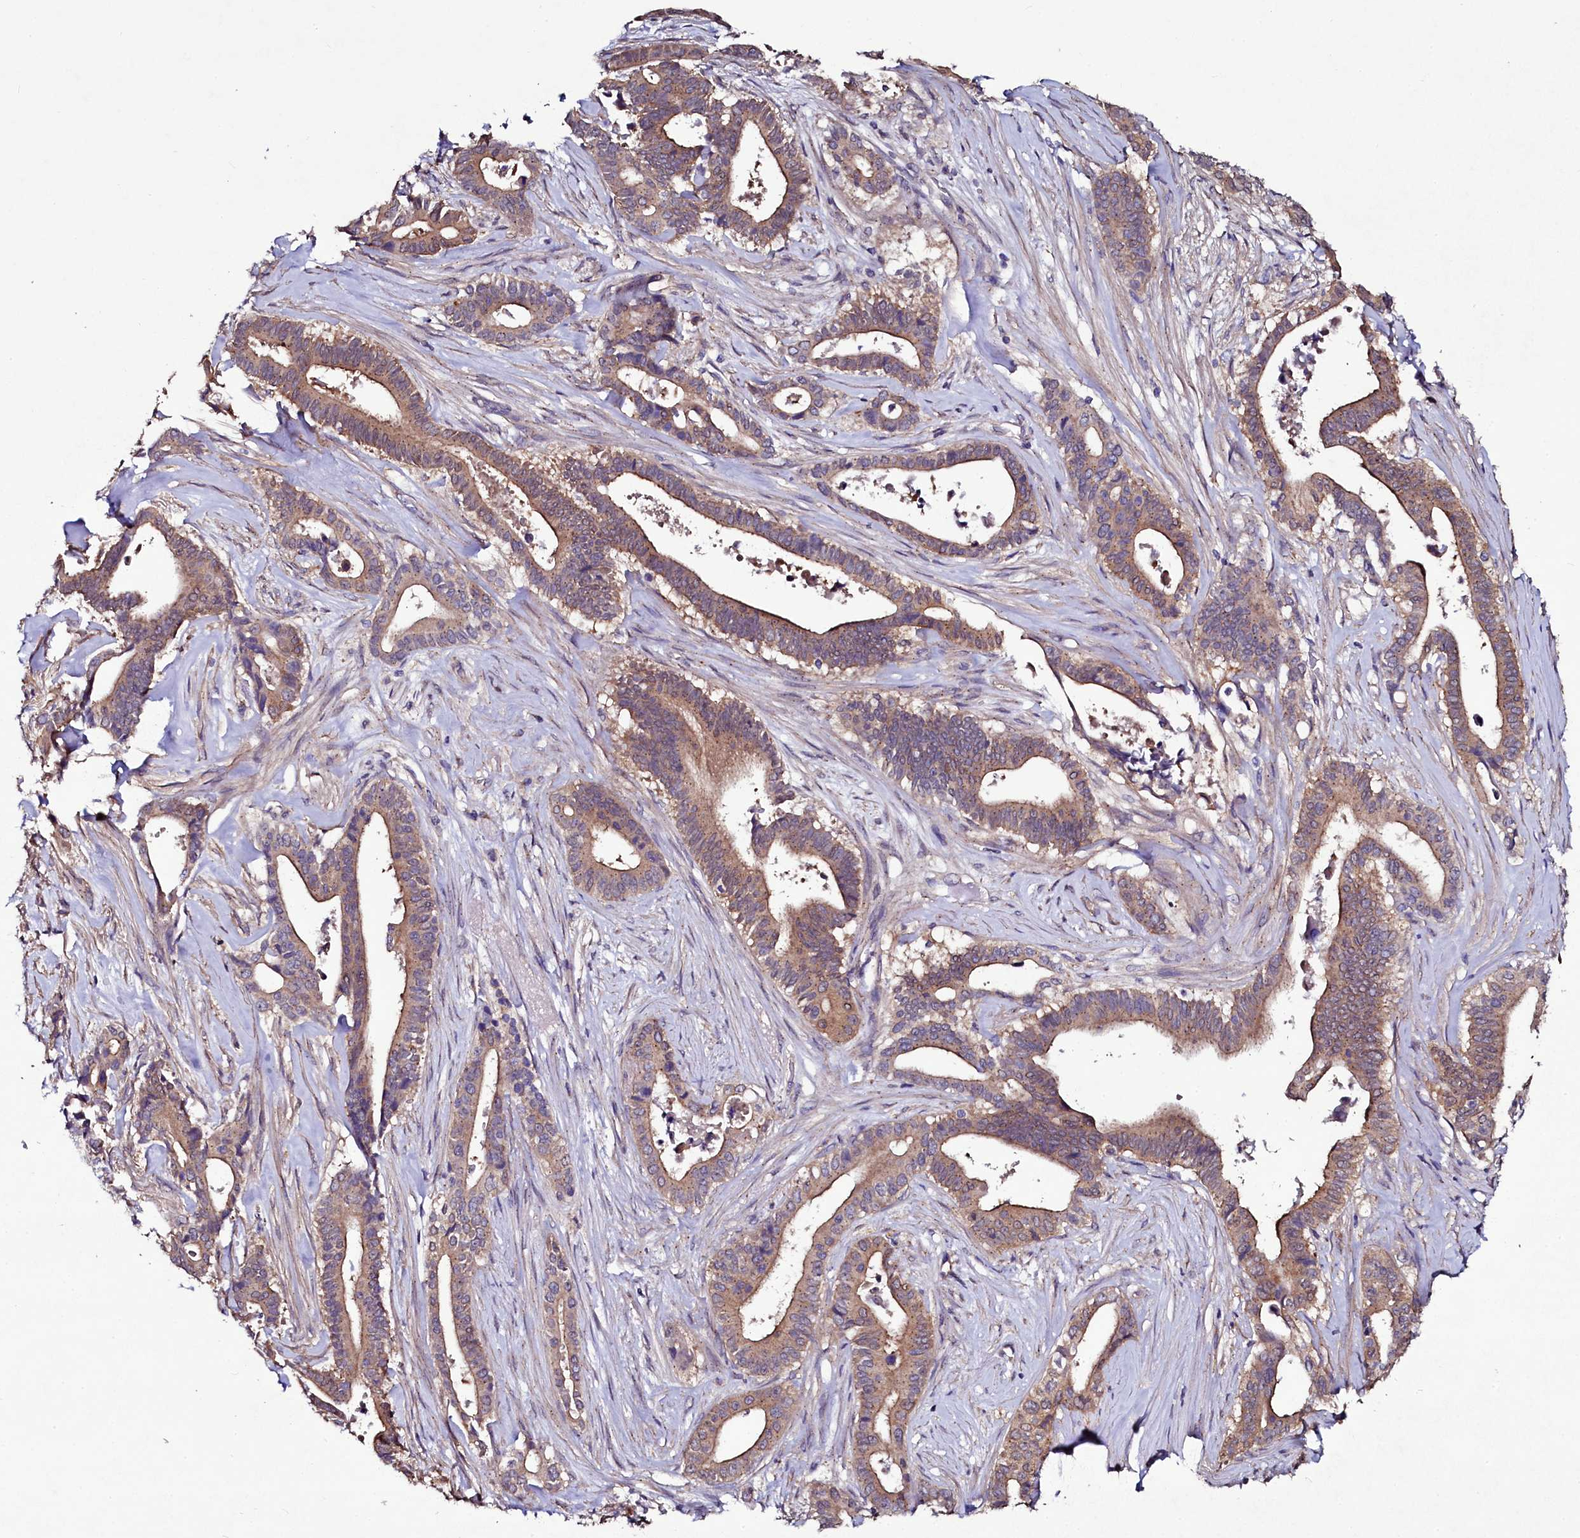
{"staining": {"intensity": "moderate", "quantity": ">75%", "location": "cytoplasmic/membranous"}, "tissue": "pancreatic cancer", "cell_type": "Tumor cells", "image_type": "cancer", "snomed": [{"axis": "morphology", "description": "Adenocarcinoma, NOS"}, {"axis": "topography", "description": "Pancreas"}], "caption": "Immunohistochemical staining of pancreatic adenocarcinoma shows medium levels of moderate cytoplasmic/membranous protein positivity in about >75% of tumor cells.", "gene": "USPL1", "patient": {"sex": "female", "age": 77}}